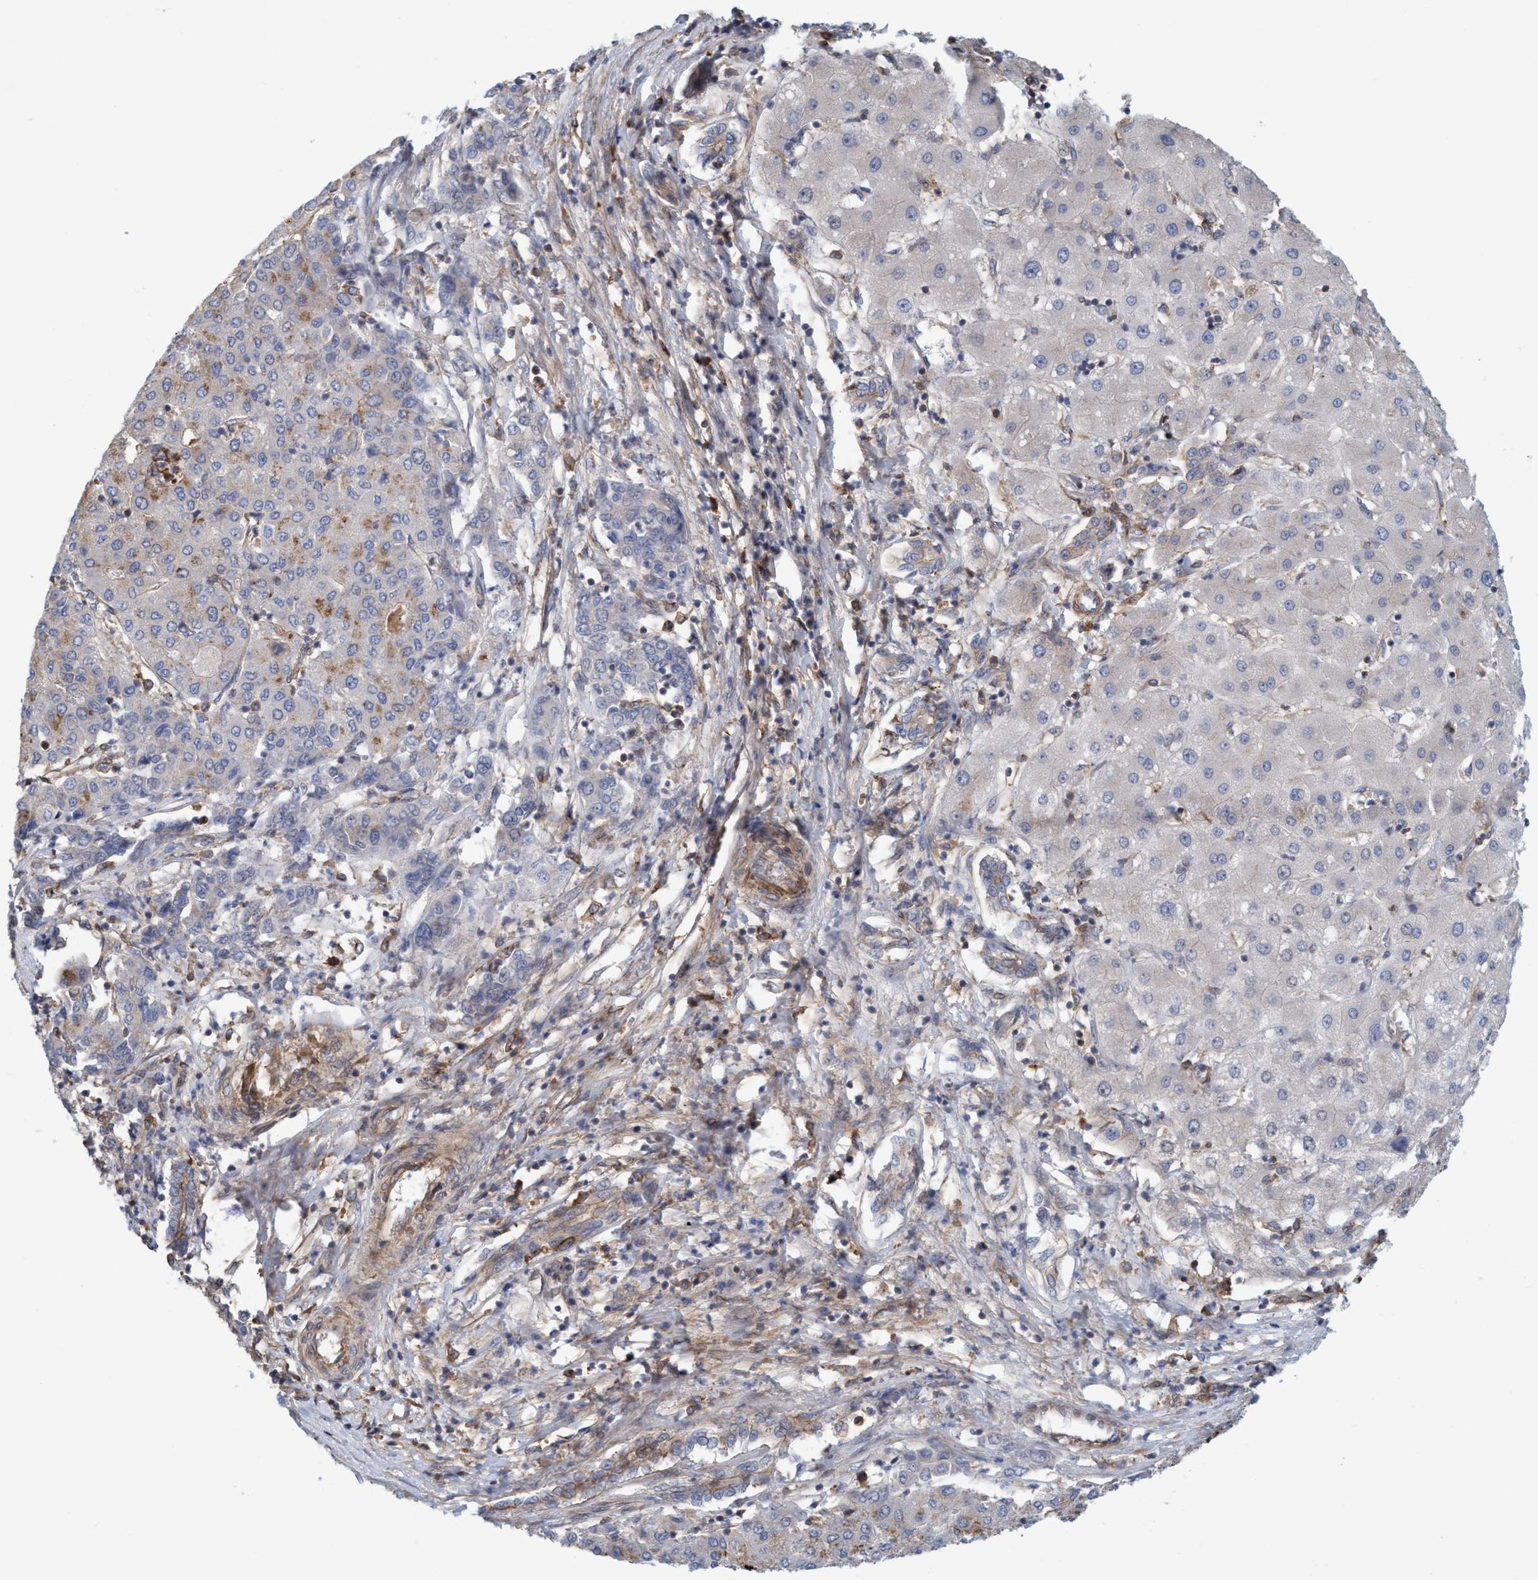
{"staining": {"intensity": "moderate", "quantity": "<25%", "location": "cytoplasmic/membranous"}, "tissue": "liver cancer", "cell_type": "Tumor cells", "image_type": "cancer", "snomed": [{"axis": "morphology", "description": "Carcinoma, Hepatocellular, NOS"}, {"axis": "topography", "description": "Liver"}], "caption": "About <25% of tumor cells in human liver cancer show moderate cytoplasmic/membranous protein staining as visualized by brown immunohistochemical staining.", "gene": "SPECC1", "patient": {"sex": "male", "age": 65}}